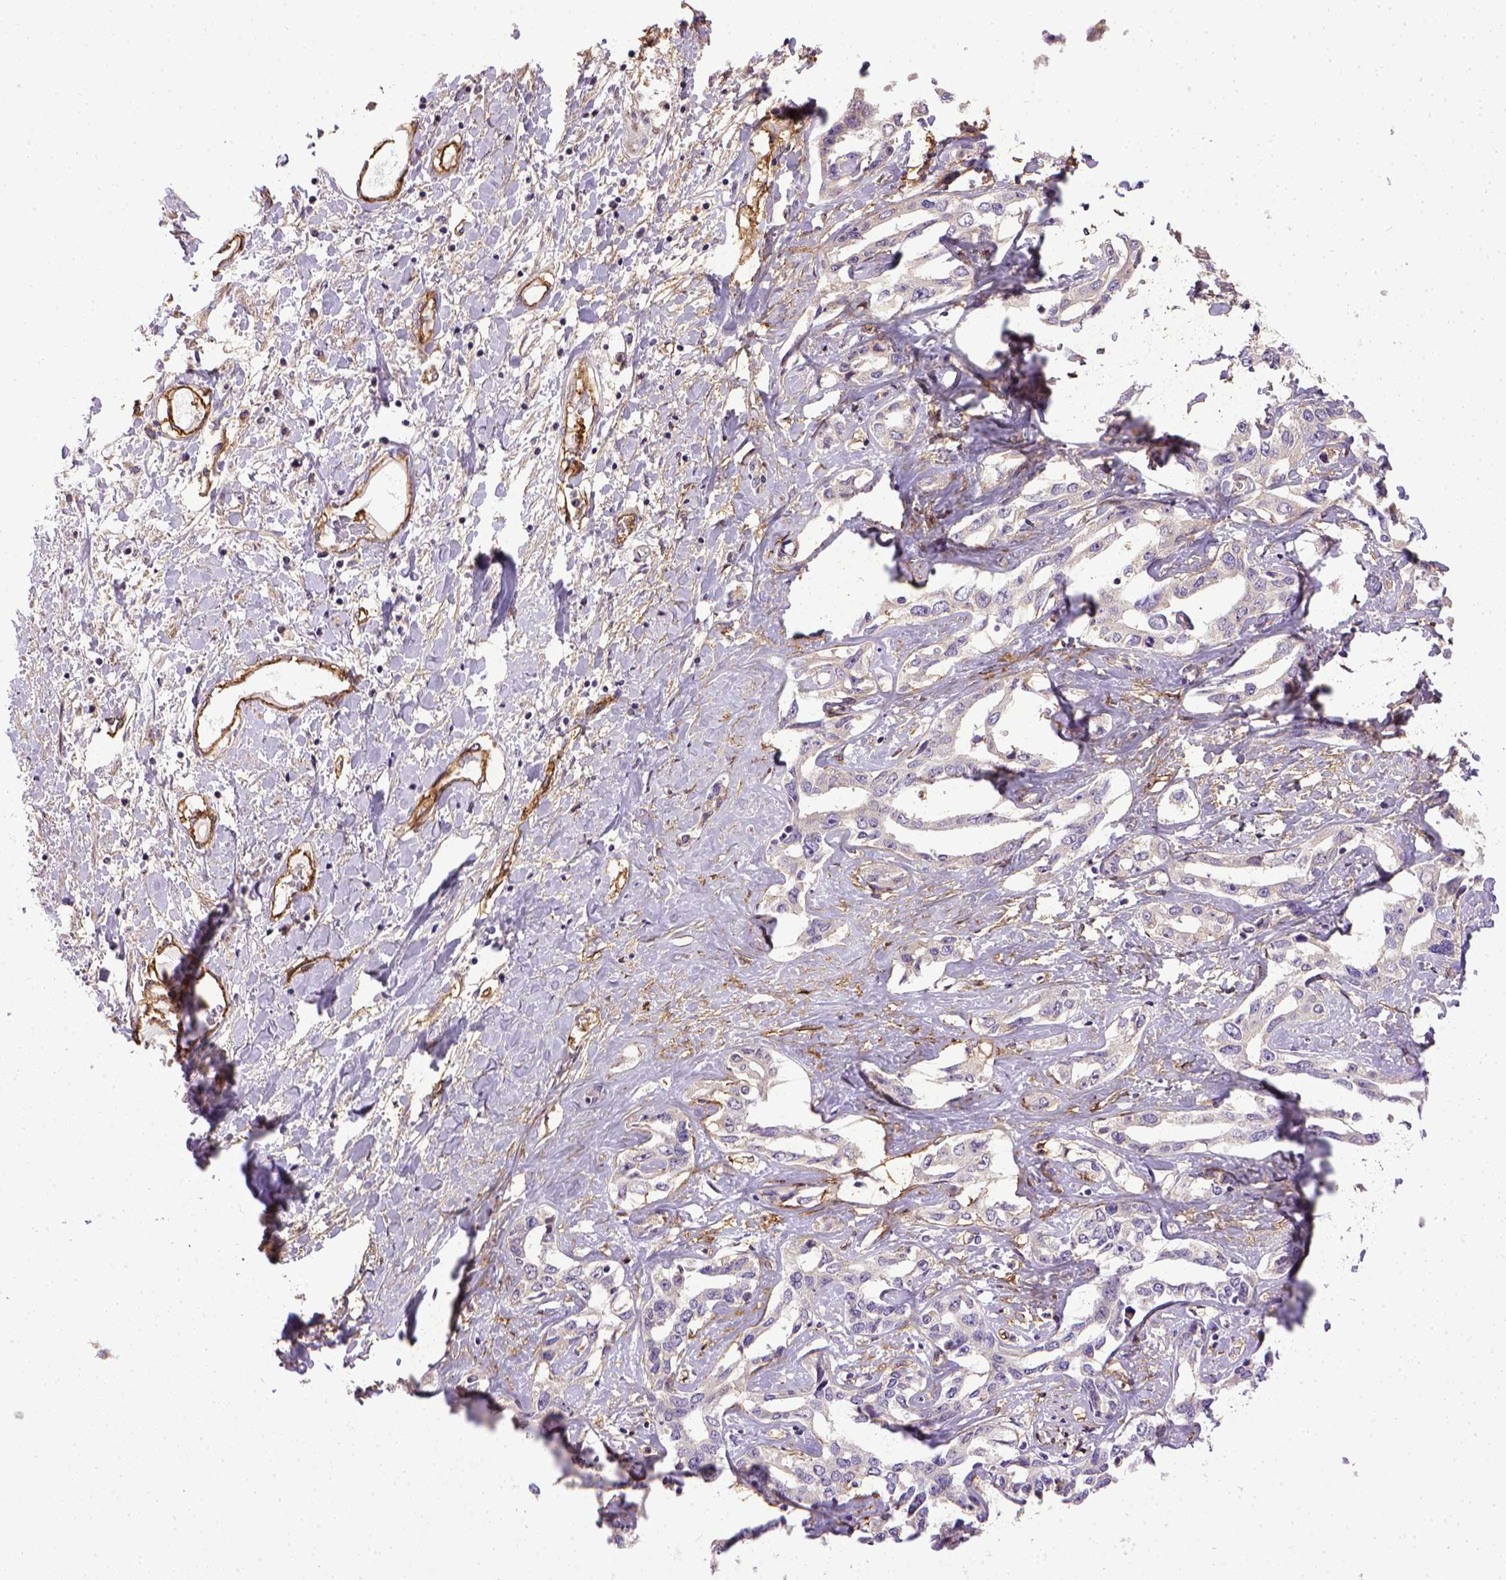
{"staining": {"intensity": "negative", "quantity": "none", "location": "none"}, "tissue": "liver cancer", "cell_type": "Tumor cells", "image_type": "cancer", "snomed": [{"axis": "morphology", "description": "Cholangiocarcinoma"}, {"axis": "topography", "description": "Liver"}], "caption": "A photomicrograph of cholangiocarcinoma (liver) stained for a protein displays no brown staining in tumor cells.", "gene": "ENG", "patient": {"sex": "male", "age": 59}}